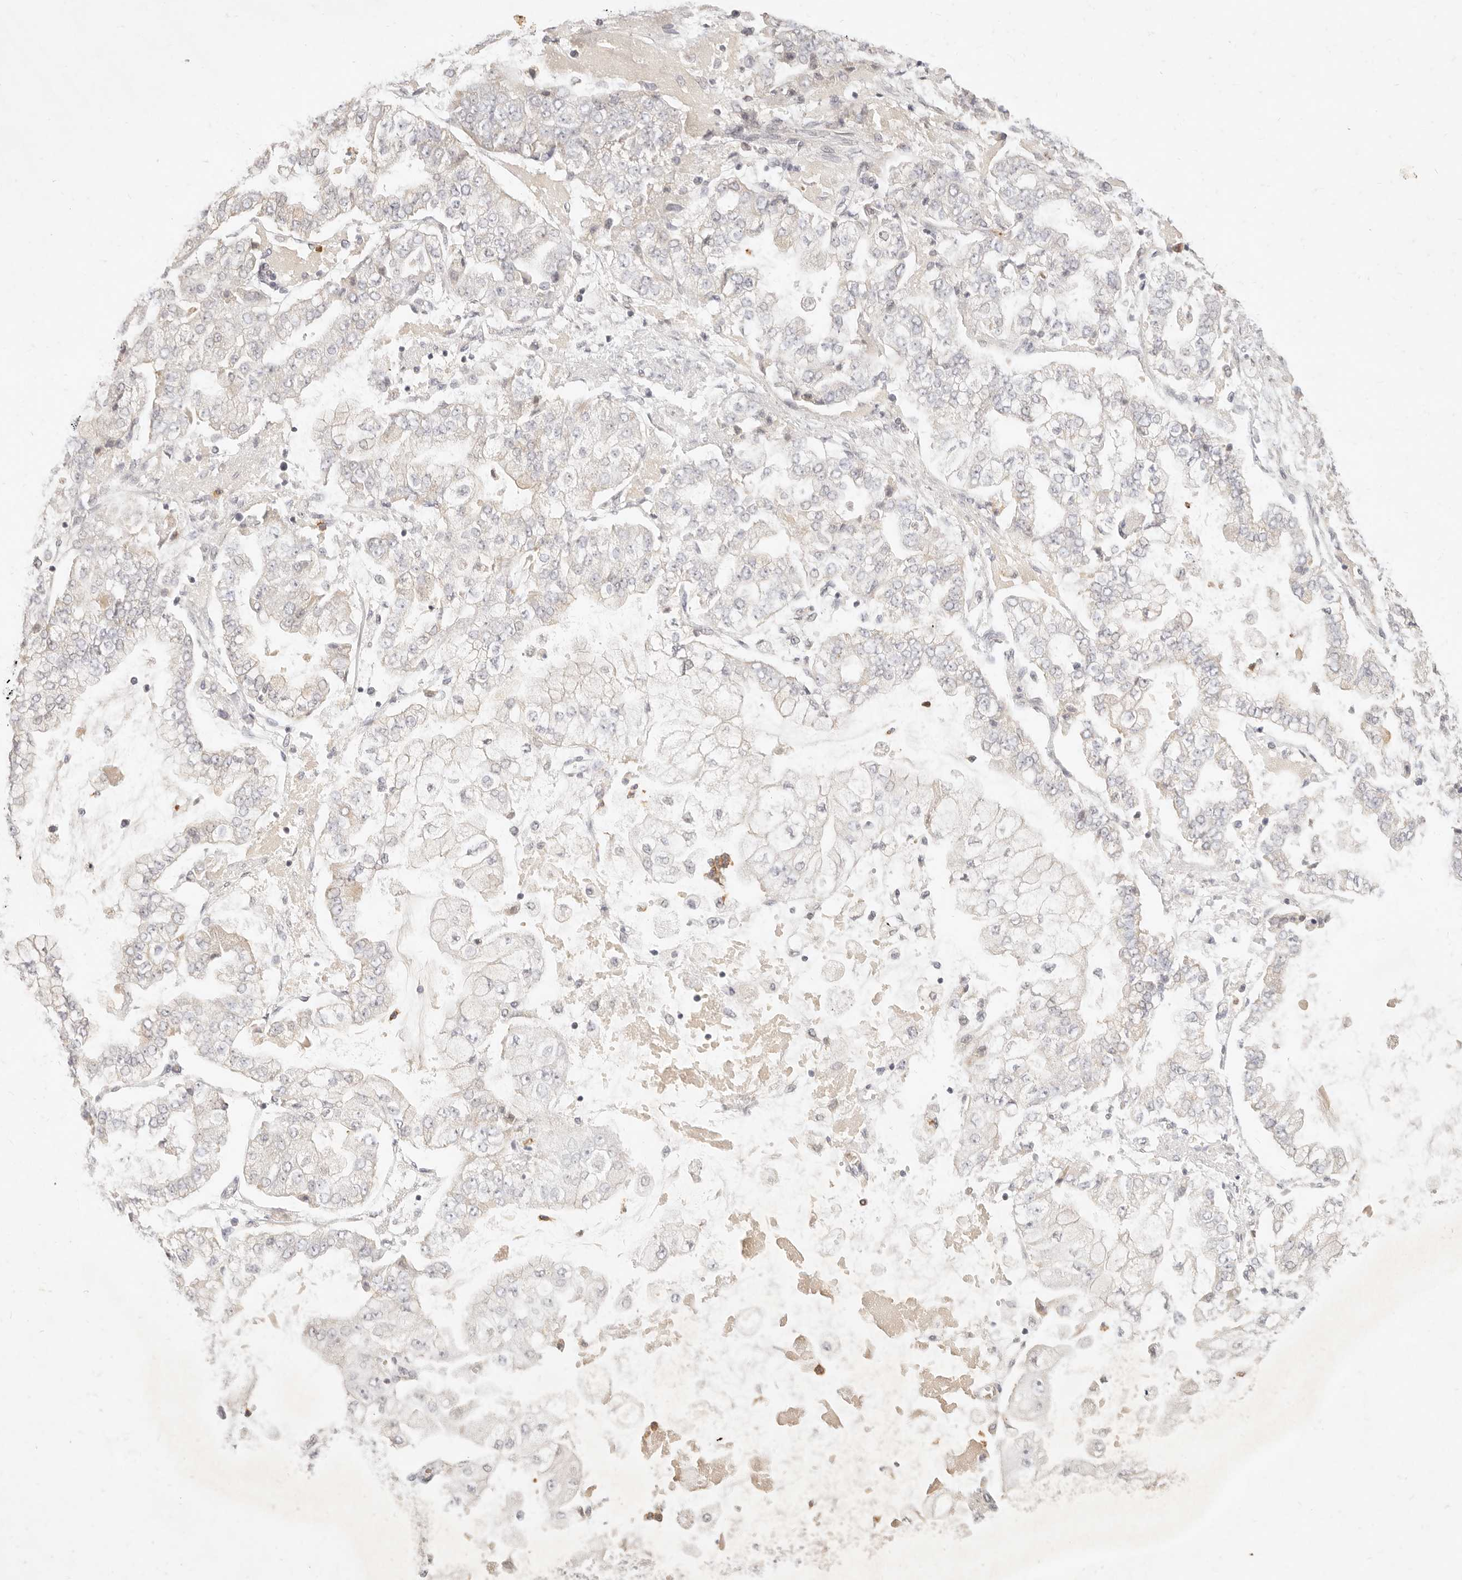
{"staining": {"intensity": "negative", "quantity": "none", "location": "none"}, "tissue": "stomach cancer", "cell_type": "Tumor cells", "image_type": "cancer", "snomed": [{"axis": "morphology", "description": "Adenocarcinoma, NOS"}, {"axis": "topography", "description": "Stomach"}], "caption": "Protein analysis of stomach adenocarcinoma exhibits no significant positivity in tumor cells.", "gene": "ASCL3", "patient": {"sex": "male", "age": 76}}